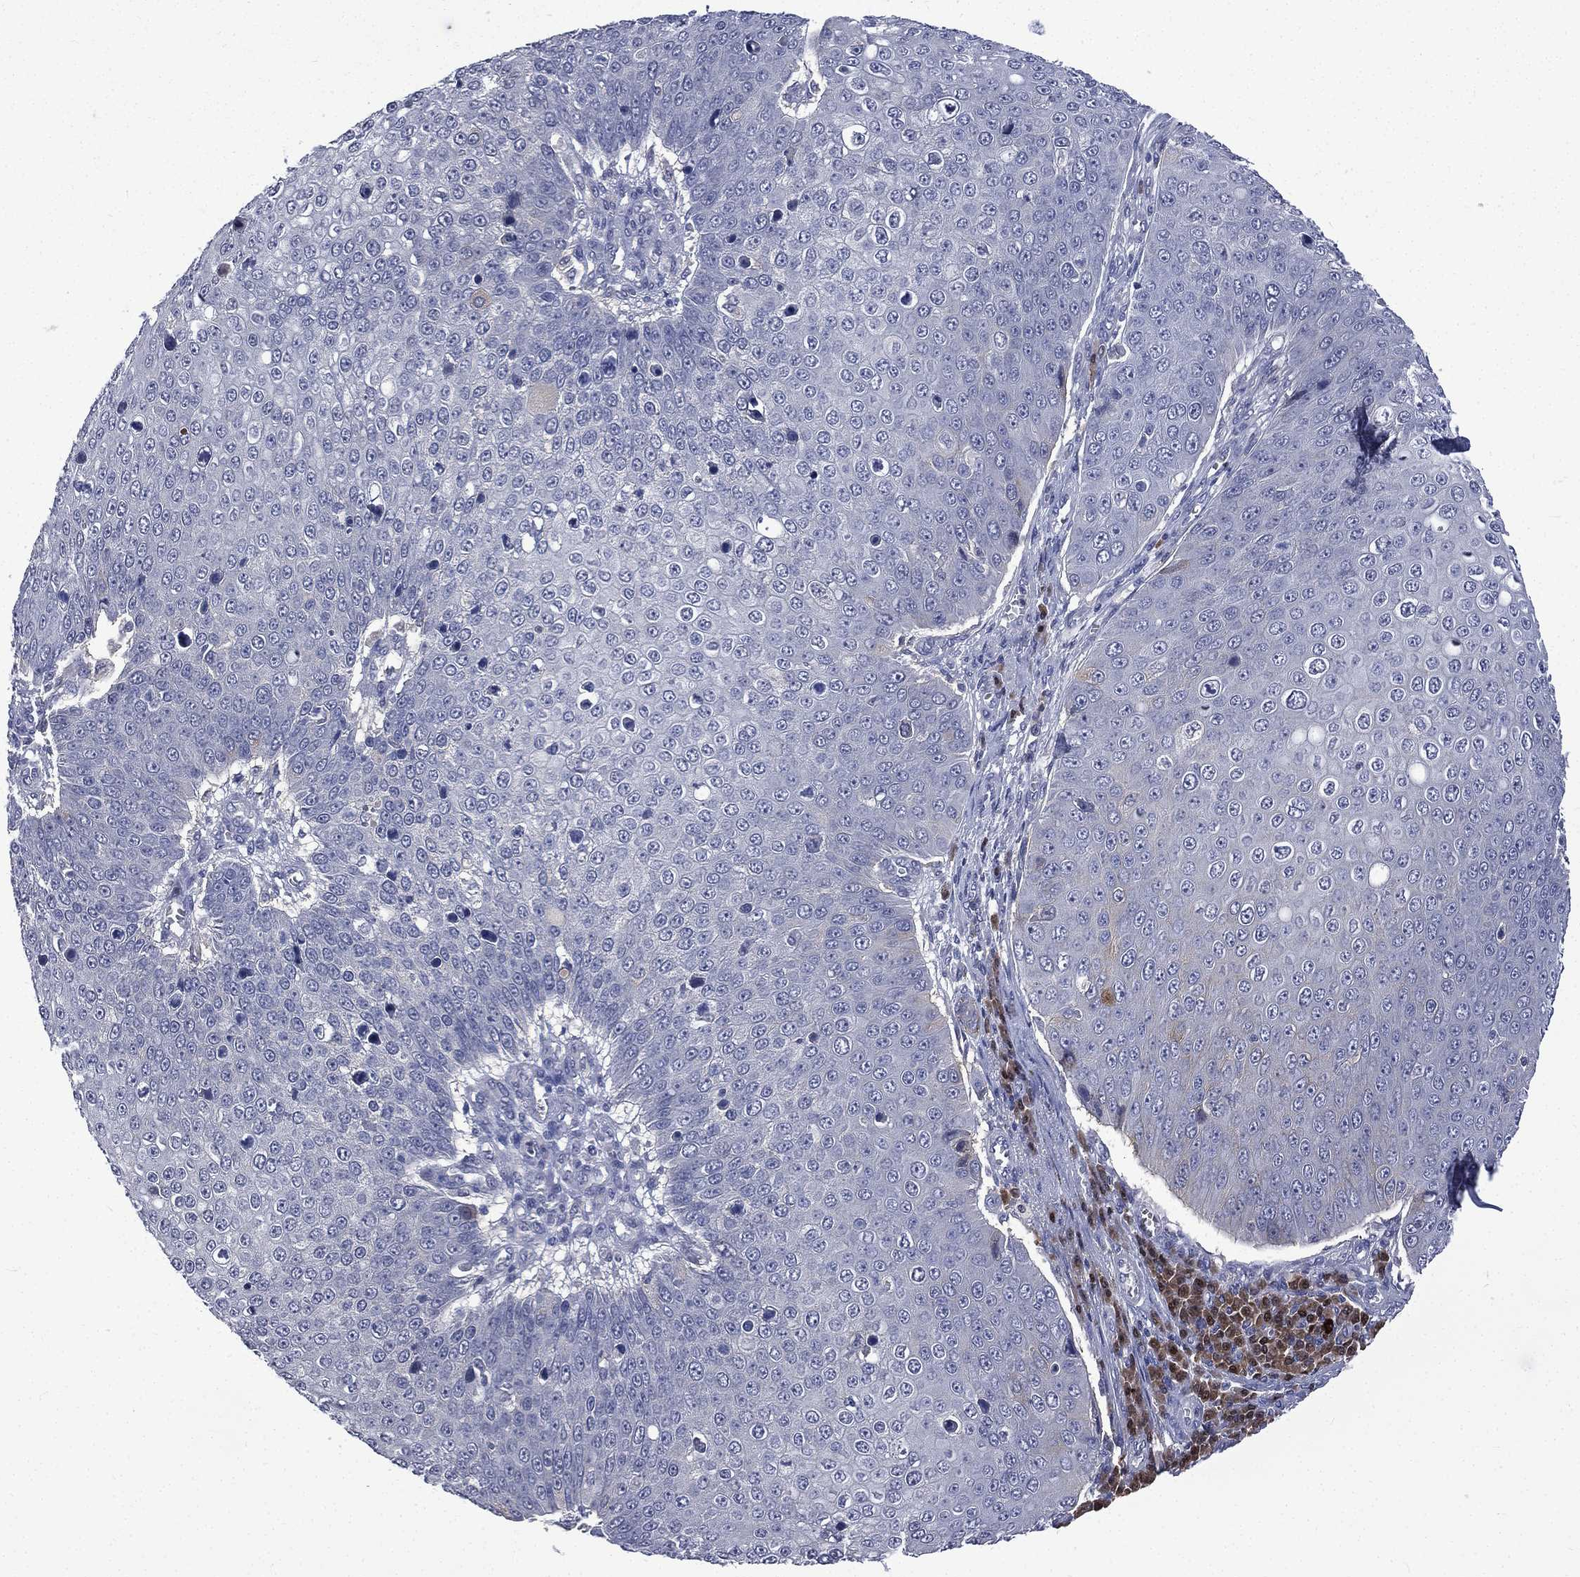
{"staining": {"intensity": "negative", "quantity": "none", "location": "none"}, "tissue": "skin cancer", "cell_type": "Tumor cells", "image_type": "cancer", "snomed": [{"axis": "morphology", "description": "Squamous cell carcinoma, NOS"}, {"axis": "topography", "description": "Skin"}], "caption": "This is a image of immunohistochemistry staining of skin squamous cell carcinoma, which shows no expression in tumor cells.", "gene": "CA12", "patient": {"sex": "male", "age": 71}}